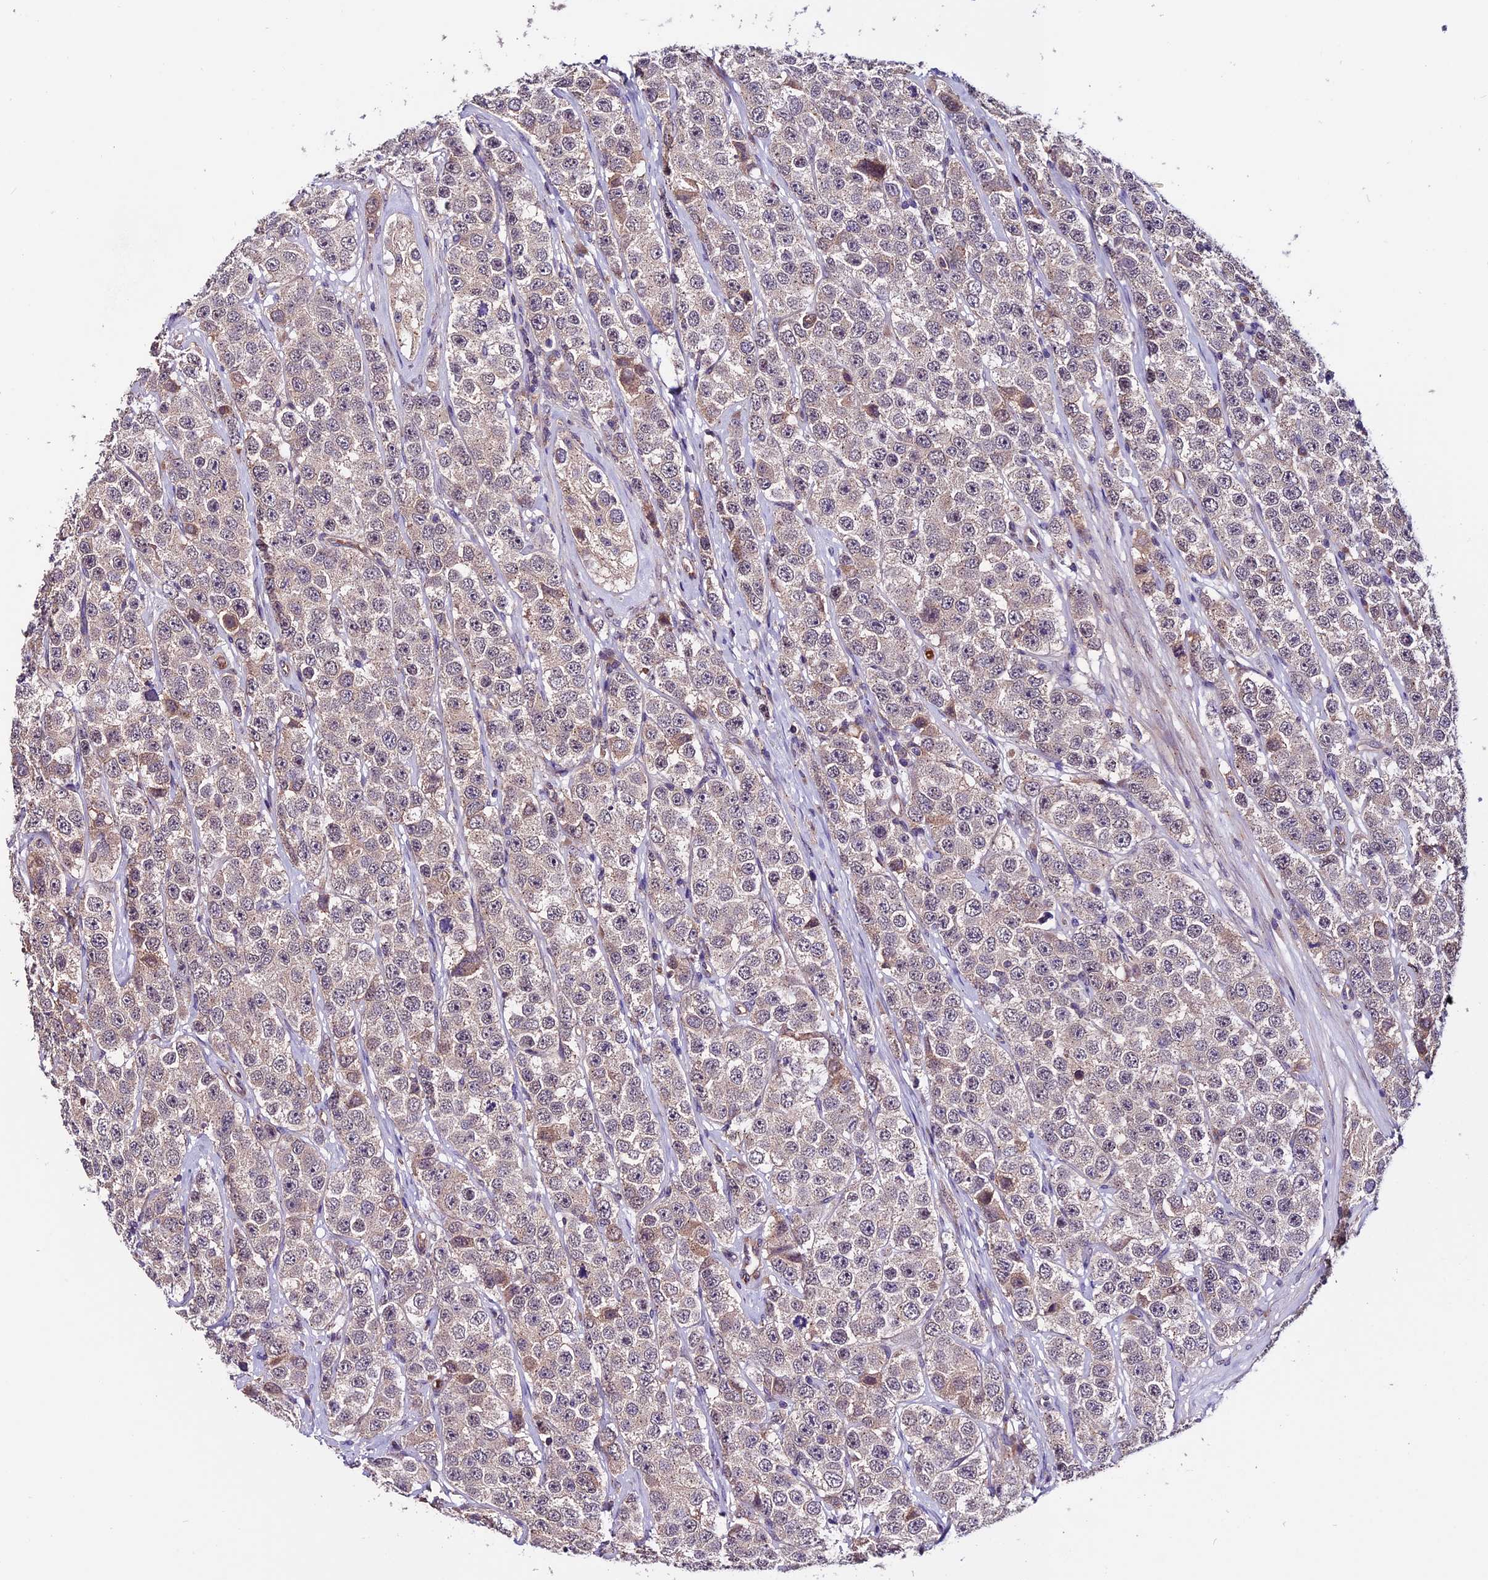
{"staining": {"intensity": "weak", "quantity": "25%-75%", "location": "cytoplasmic/membranous"}, "tissue": "testis cancer", "cell_type": "Tumor cells", "image_type": "cancer", "snomed": [{"axis": "morphology", "description": "Seminoma, NOS"}, {"axis": "topography", "description": "Testis"}], "caption": "Testis seminoma stained with immunohistochemistry displays weak cytoplasmic/membranous positivity in about 25%-75% of tumor cells. (DAB (3,3'-diaminobenzidine) IHC with brightfield microscopy, high magnification).", "gene": "RINL", "patient": {"sex": "male", "age": 28}}